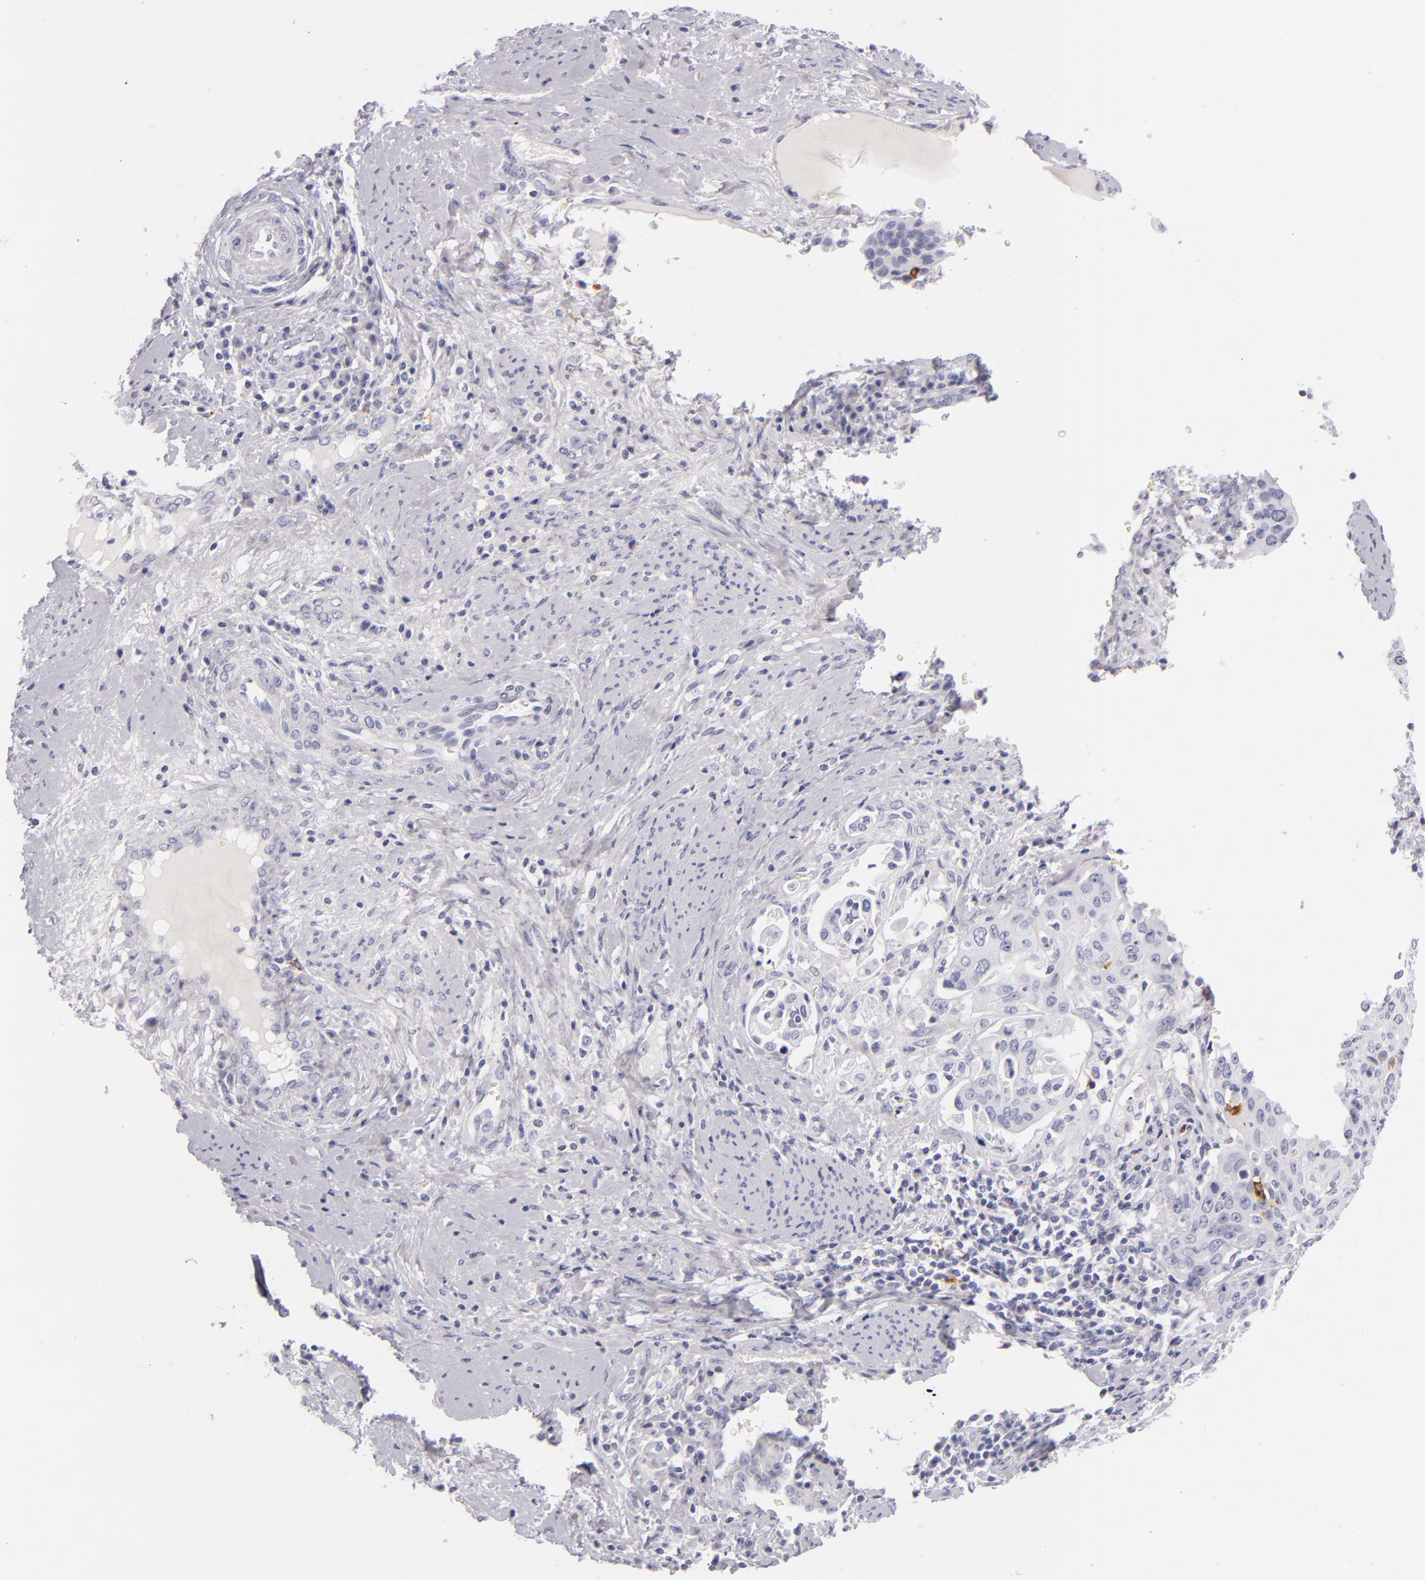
{"staining": {"intensity": "negative", "quantity": "none", "location": "none"}, "tissue": "cervical cancer", "cell_type": "Tumor cells", "image_type": "cancer", "snomed": [{"axis": "morphology", "description": "Squamous cell carcinoma, NOS"}, {"axis": "topography", "description": "Cervix"}], "caption": "The immunohistochemistry image has no significant expression in tumor cells of squamous cell carcinoma (cervical) tissue.", "gene": "CD207", "patient": {"sex": "female", "age": 41}}